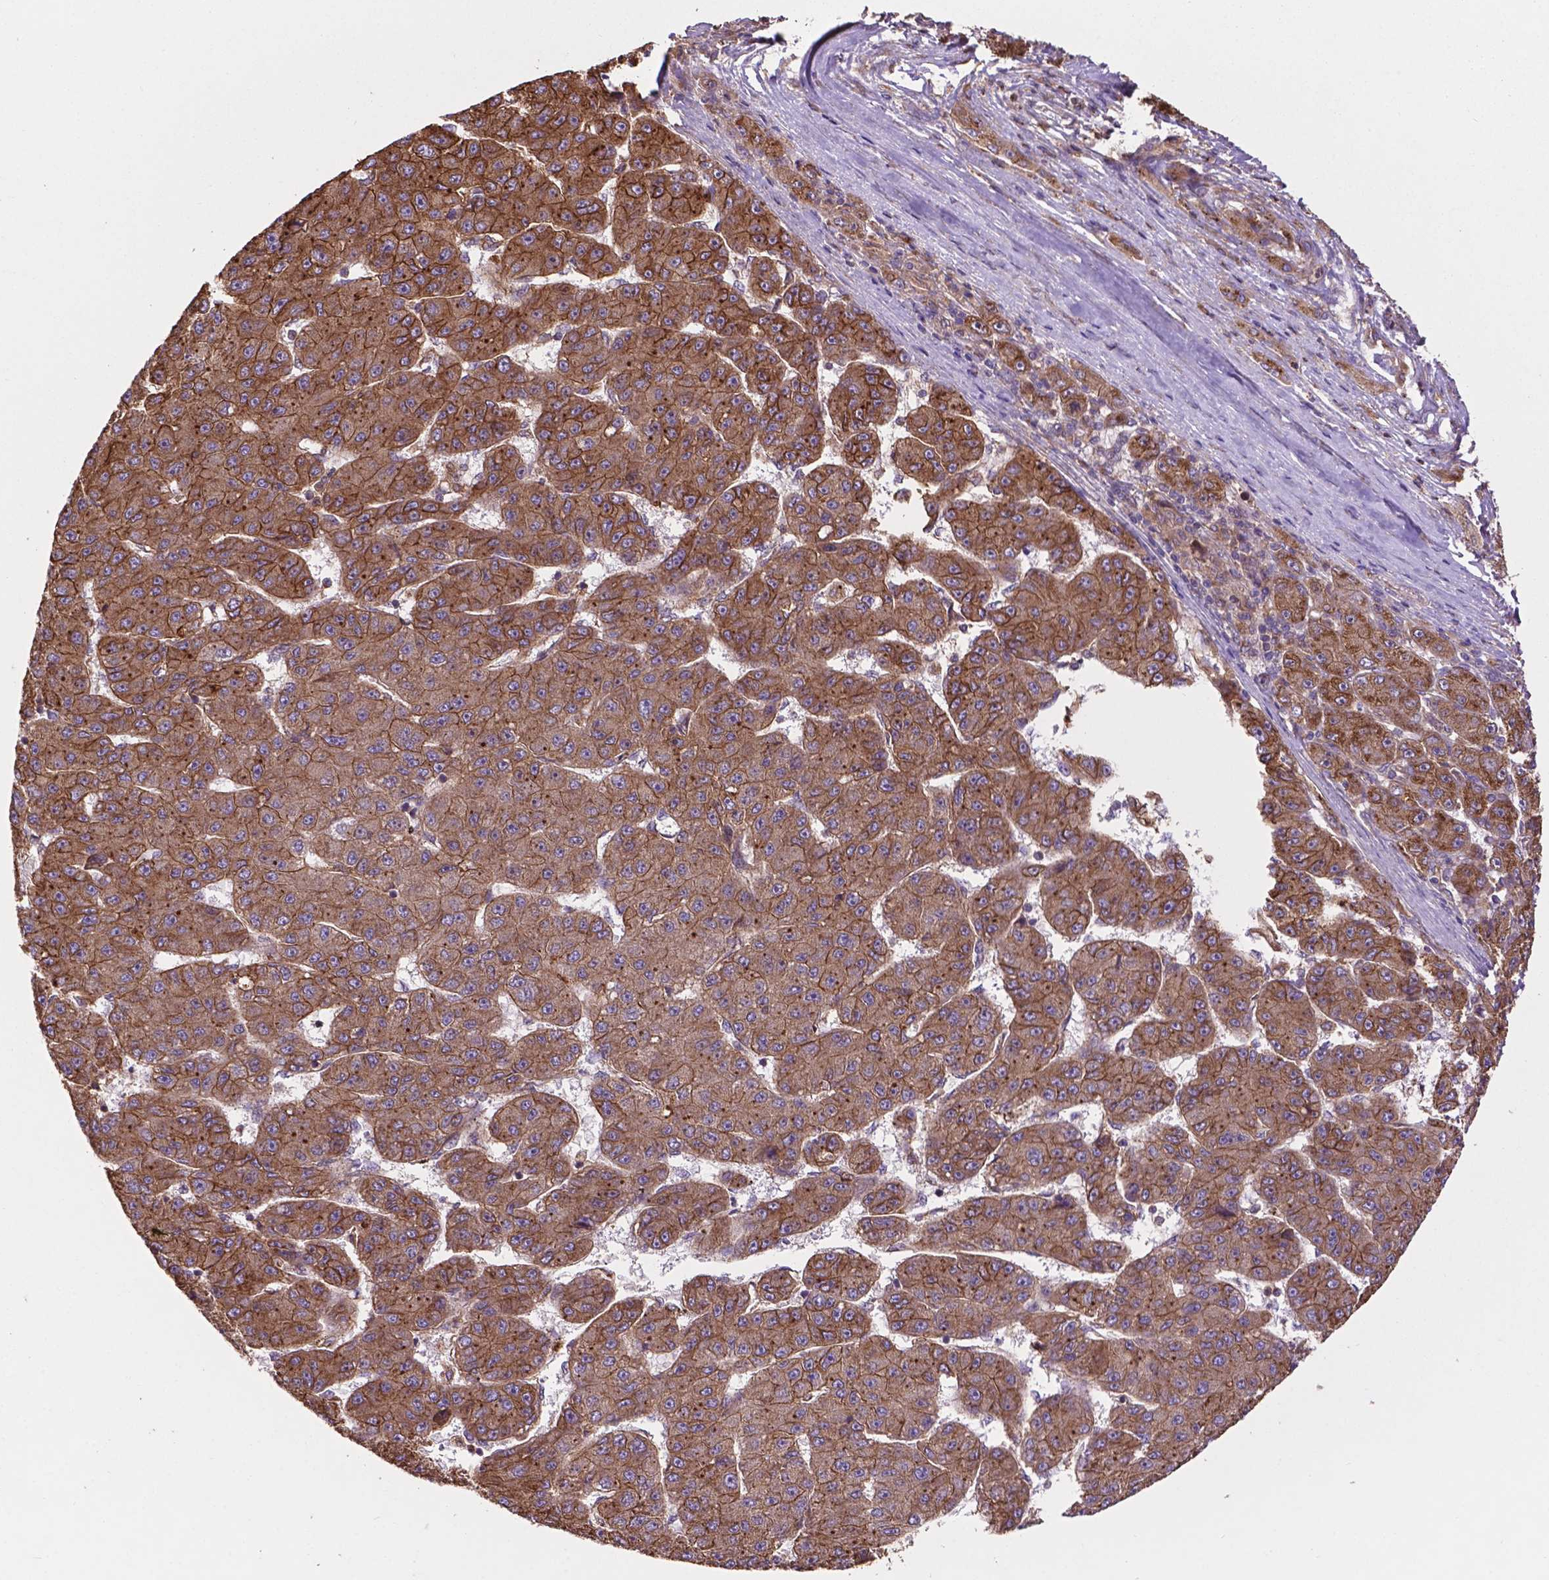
{"staining": {"intensity": "moderate", "quantity": ">75%", "location": "cytoplasmic/membranous"}, "tissue": "liver cancer", "cell_type": "Tumor cells", "image_type": "cancer", "snomed": [{"axis": "morphology", "description": "Carcinoma, Hepatocellular, NOS"}, {"axis": "topography", "description": "Liver"}], "caption": "Immunohistochemistry staining of hepatocellular carcinoma (liver), which reveals medium levels of moderate cytoplasmic/membranous expression in approximately >75% of tumor cells indicating moderate cytoplasmic/membranous protein staining. The staining was performed using DAB (brown) for protein detection and nuclei were counterstained in hematoxylin (blue).", "gene": "CCDC71L", "patient": {"sex": "male", "age": 67}}